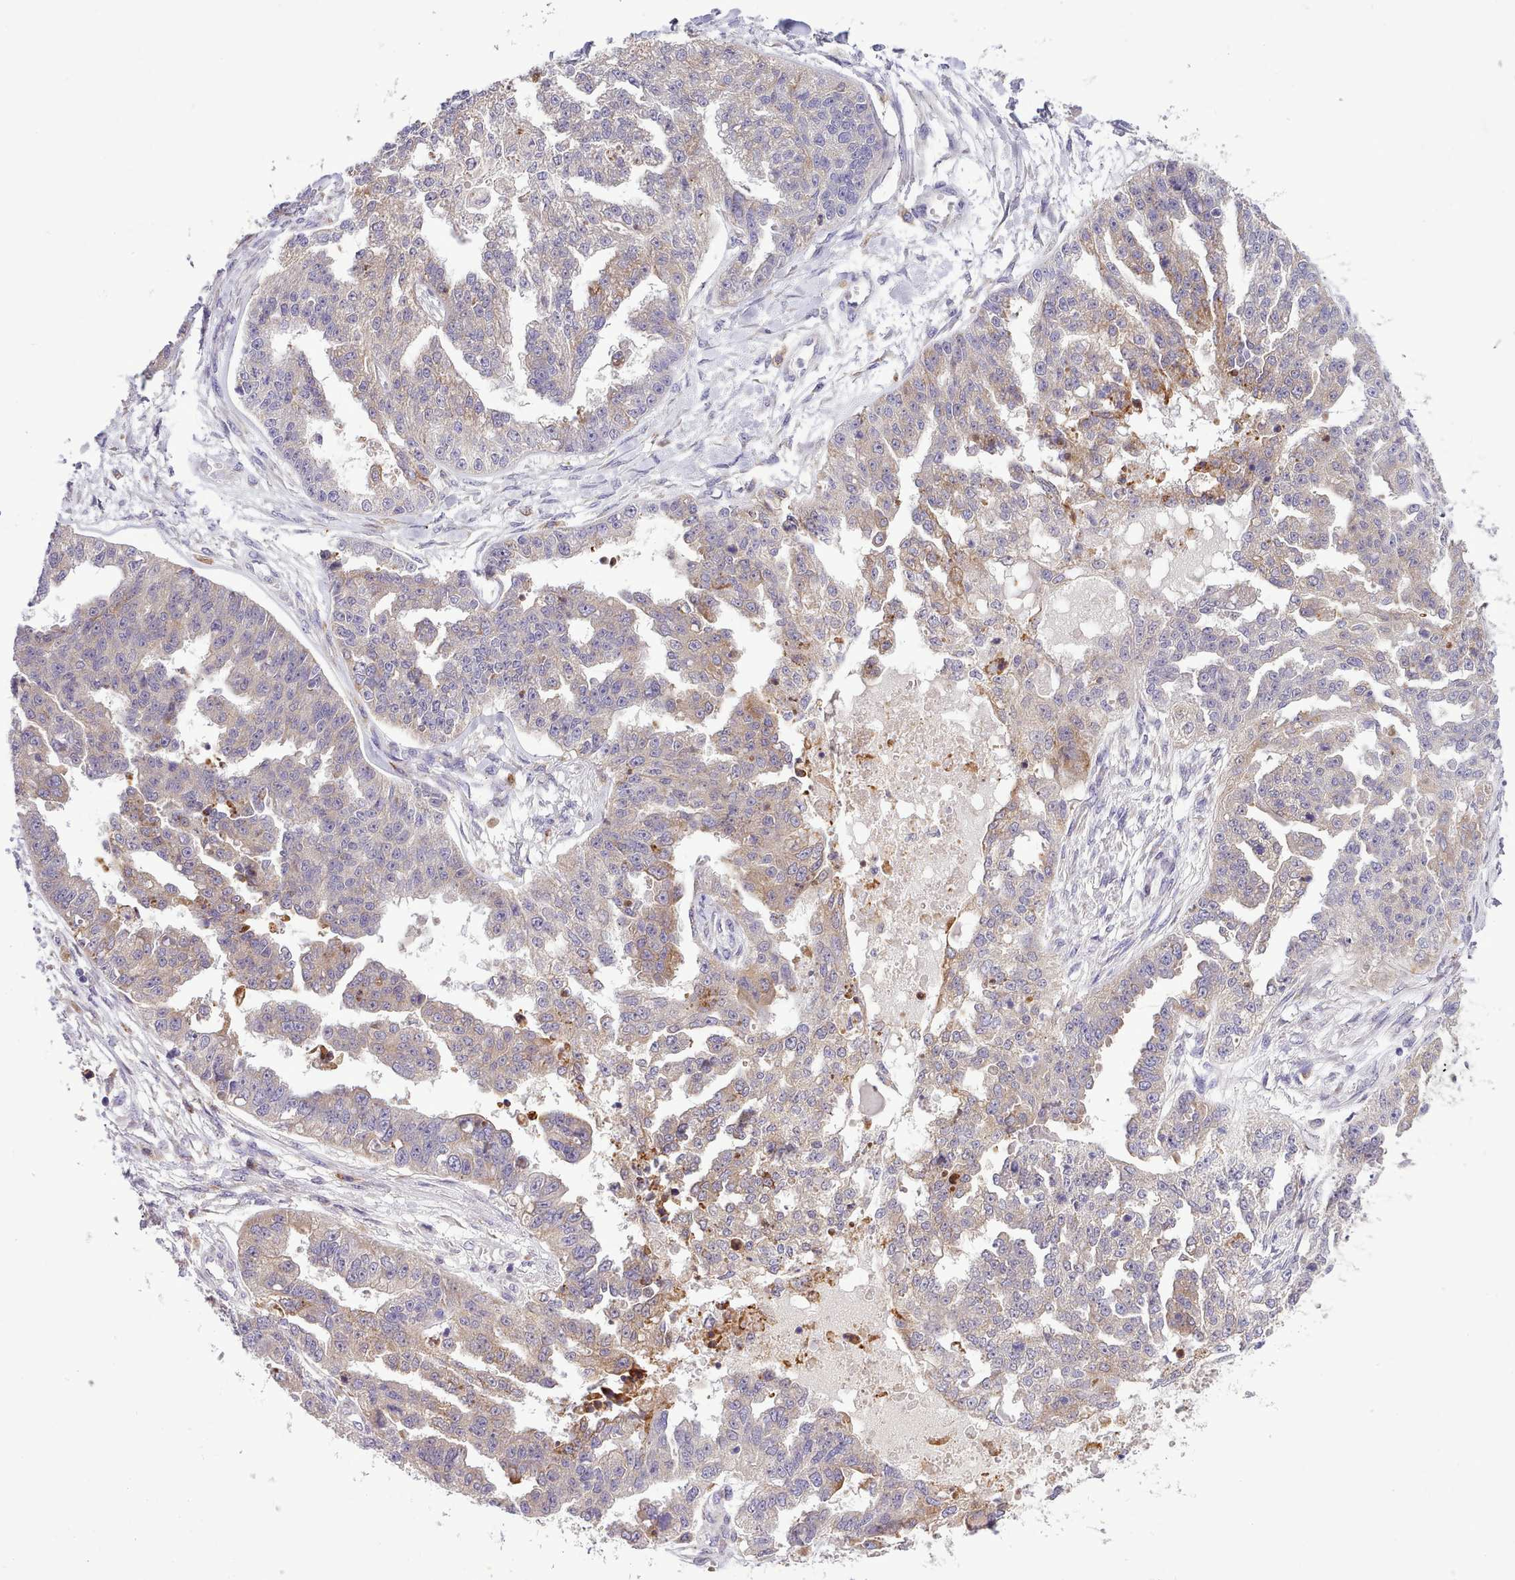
{"staining": {"intensity": "moderate", "quantity": "<25%", "location": "cytoplasmic/membranous"}, "tissue": "ovarian cancer", "cell_type": "Tumor cells", "image_type": "cancer", "snomed": [{"axis": "morphology", "description": "Cystadenocarcinoma, serous, NOS"}, {"axis": "topography", "description": "Ovary"}], "caption": "Immunohistochemical staining of human serous cystadenocarcinoma (ovarian) reveals low levels of moderate cytoplasmic/membranous positivity in approximately <25% of tumor cells.", "gene": "FAM83E", "patient": {"sex": "female", "age": 58}}